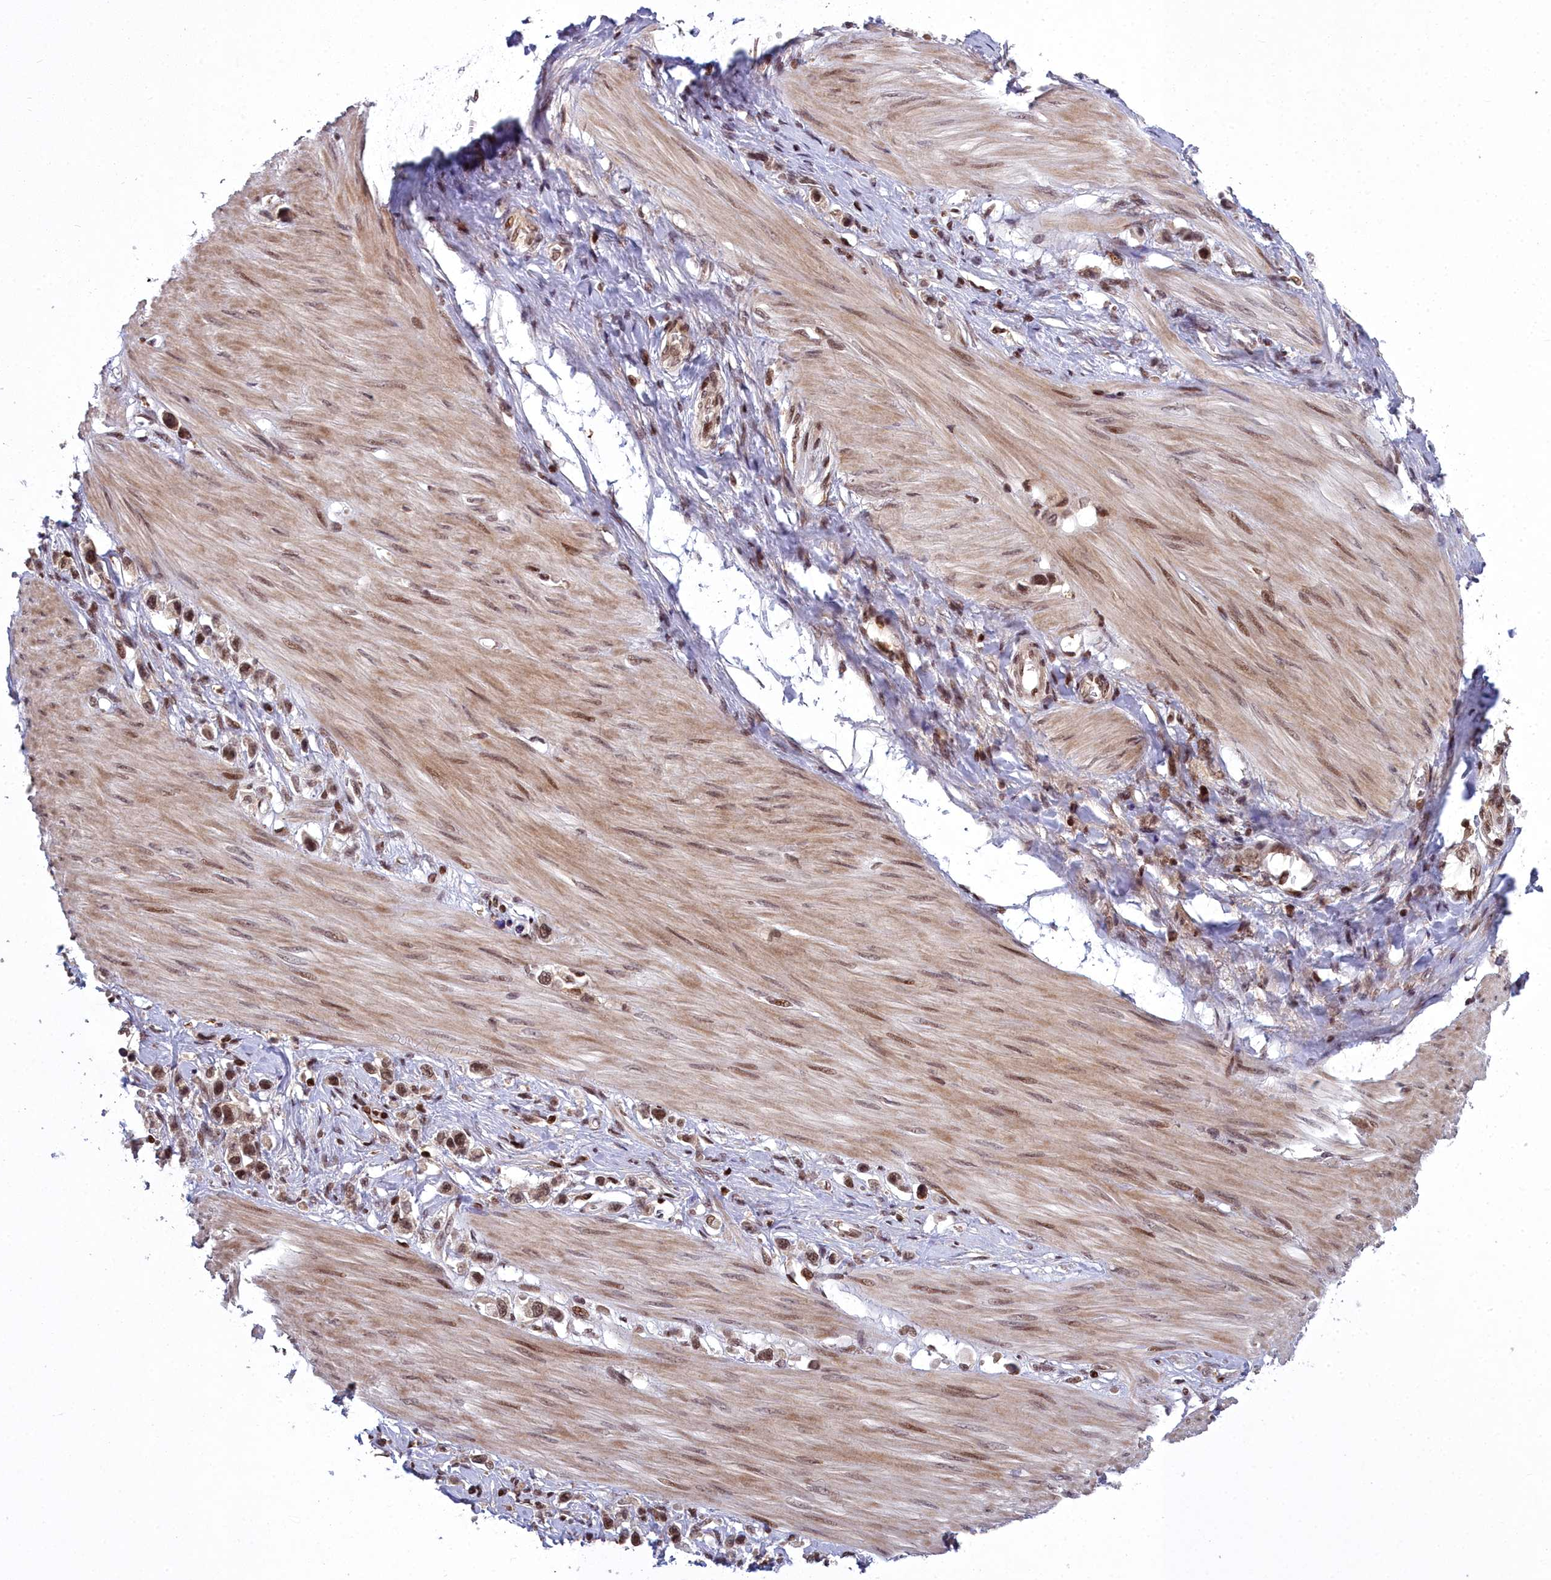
{"staining": {"intensity": "moderate", "quantity": ">75%", "location": "nuclear"}, "tissue": "stomach cancer", "cell_type": "Tumor cells", "image_type": "cancer", "snomed": [{"axis": "morphology", "description": "Adenocarcinoma, NOS"}, {"axis": "topography", "description": "Stomach"}], "caption": "Protein analysis of stomach adenocarcinoma tissue shows moderate nuclear positivity in approximately >75% of tumor cells.", "gene": "GMEB1", "patient": {"sex": "female", "age": 65}}